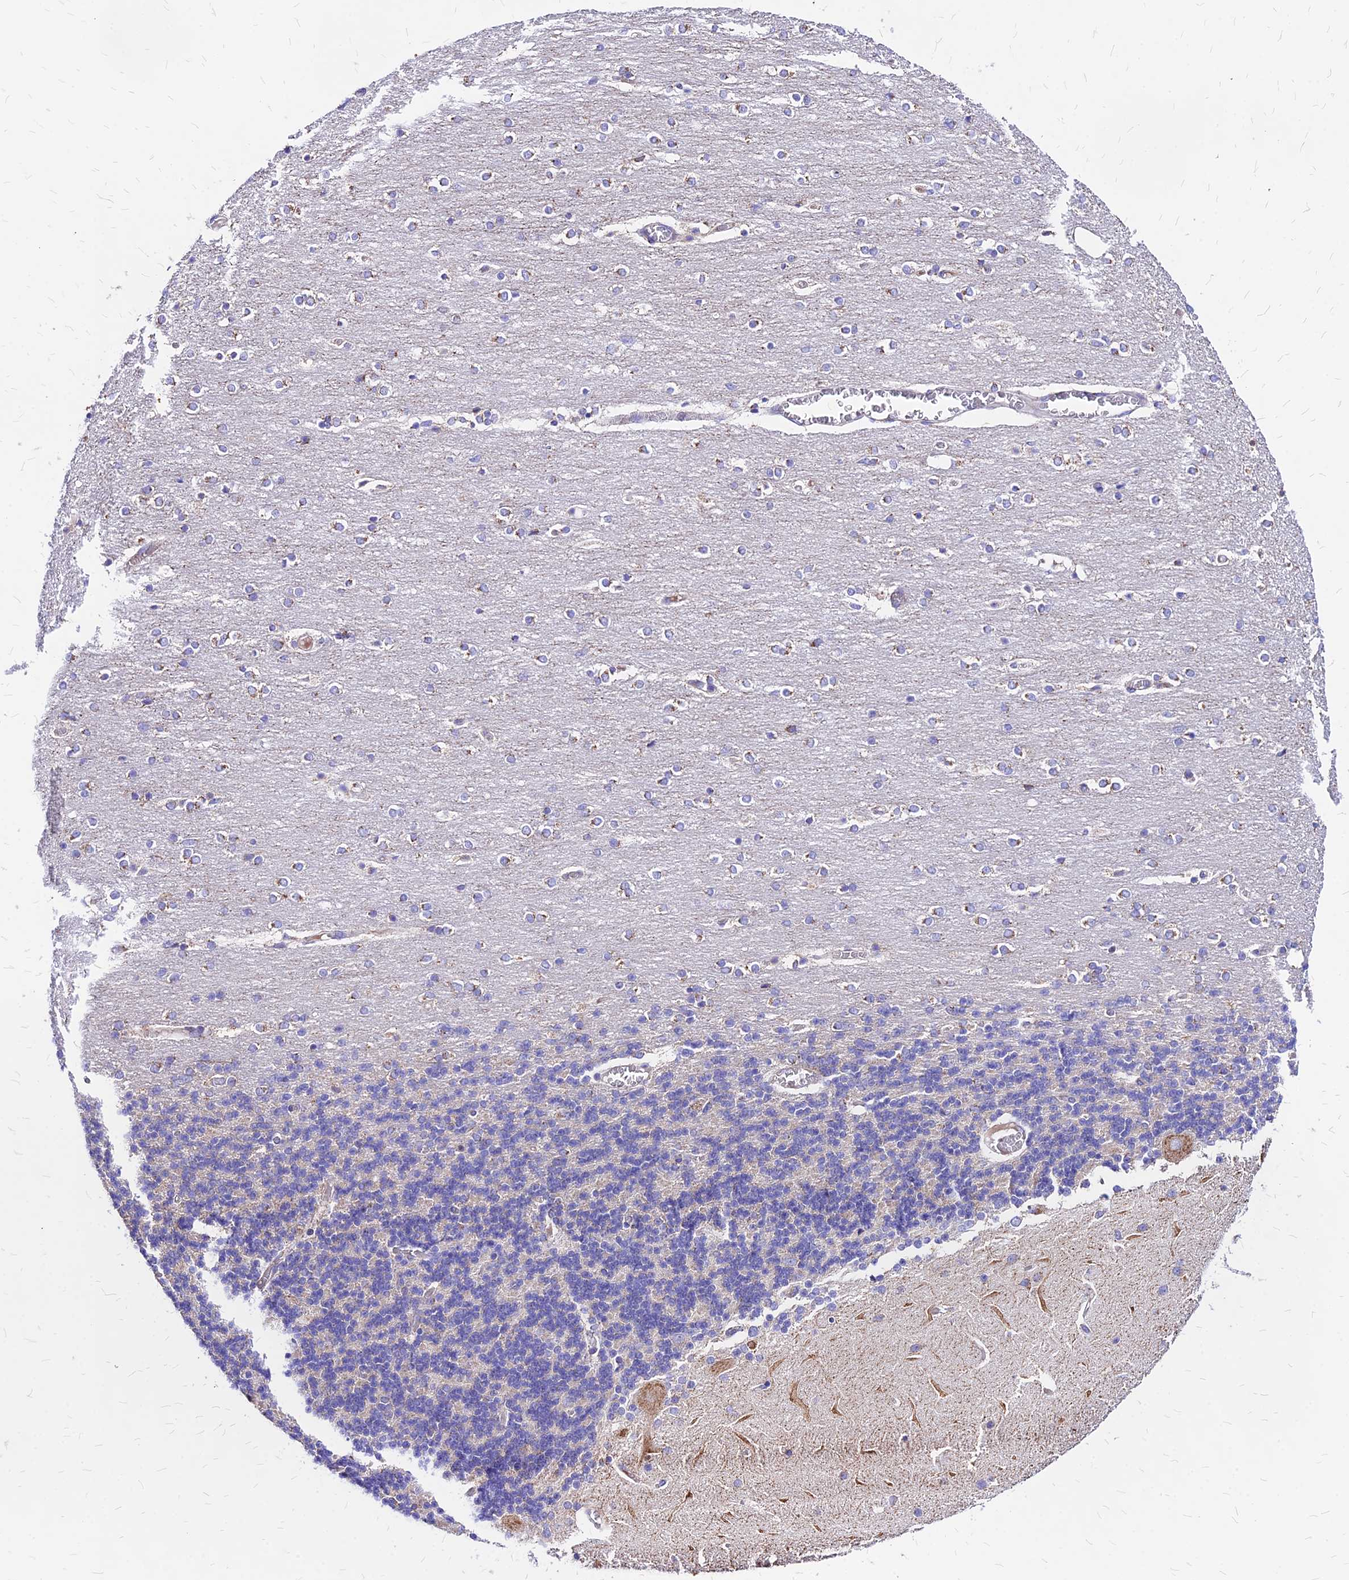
{"staining": {"intensity": "negative", "quantity": "none", "location": "none"}, "tissue": "cerebellum", "cell_type": "Cells in granular layer", "image_type": "normal", "snomed": [{"axis": "morphology", "description": "Normal tissue, NOS"}, {"axis": "topography", "description": "Cerebellum"}], "caption": "Cells in granular layer show no significant protein staining in unremarkable cerebellum. Brightfield microscopy of immunohistochemistry stained with DAB (brown) and hematoxylin (blue), captured at high magnification.", "gene": "MRPL3", "patient": {"sex": "female", "age": 54}}